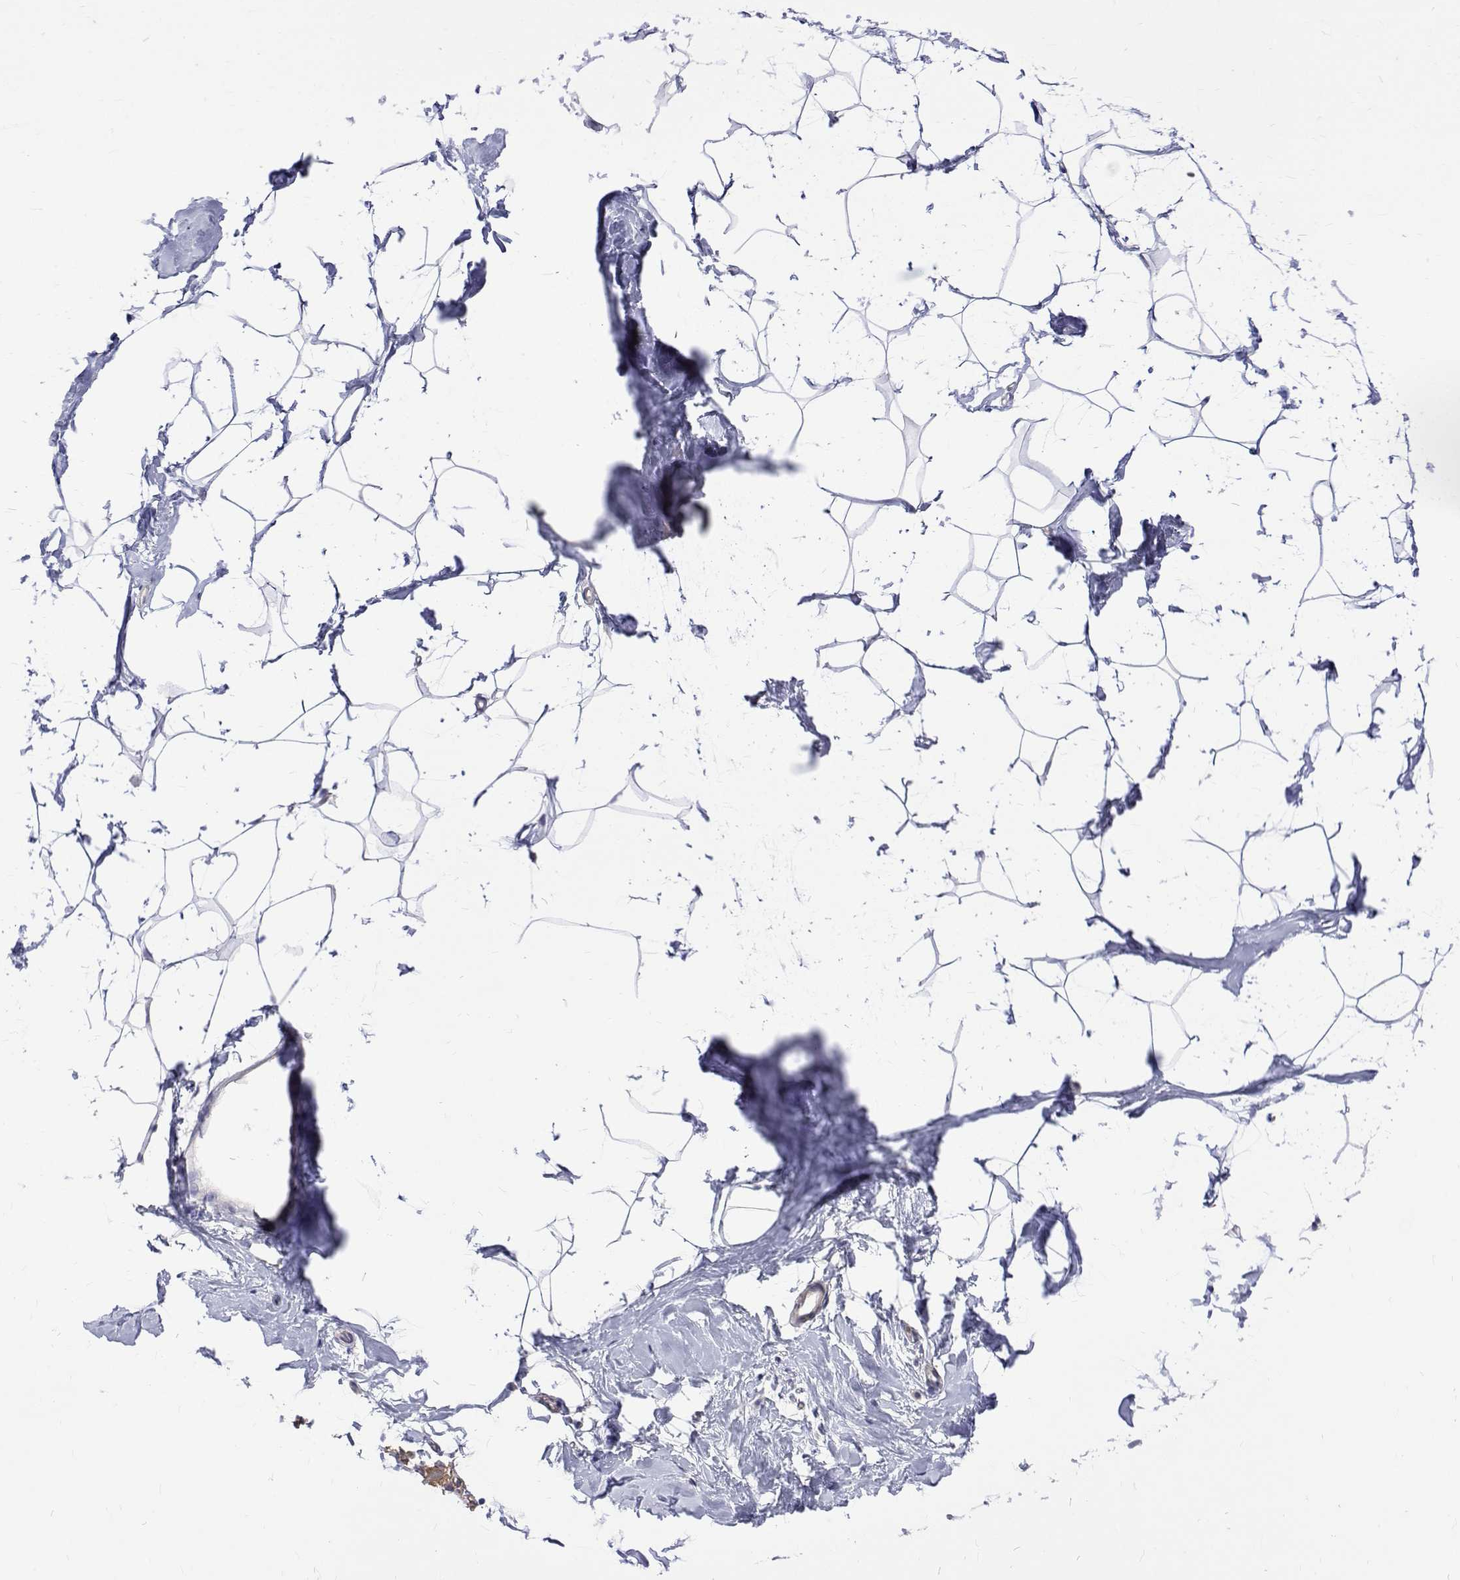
{"staining": {"intensity": "negative", "quantity": "none", "location": "none"}, "tissue": "breast", "cell_type": "Adipocytes", "image_type": "normal", "snomed": [{"axis": "morphology", "description": "Normal tissue, NOS"}, {"axis": "topography", "description": "Breast"}], "caption": "An image of breast stained for a protein shows no brown staining in adipocytes.", "gene": "PADI1", "patient": {"sex": "female", "age": 32}}